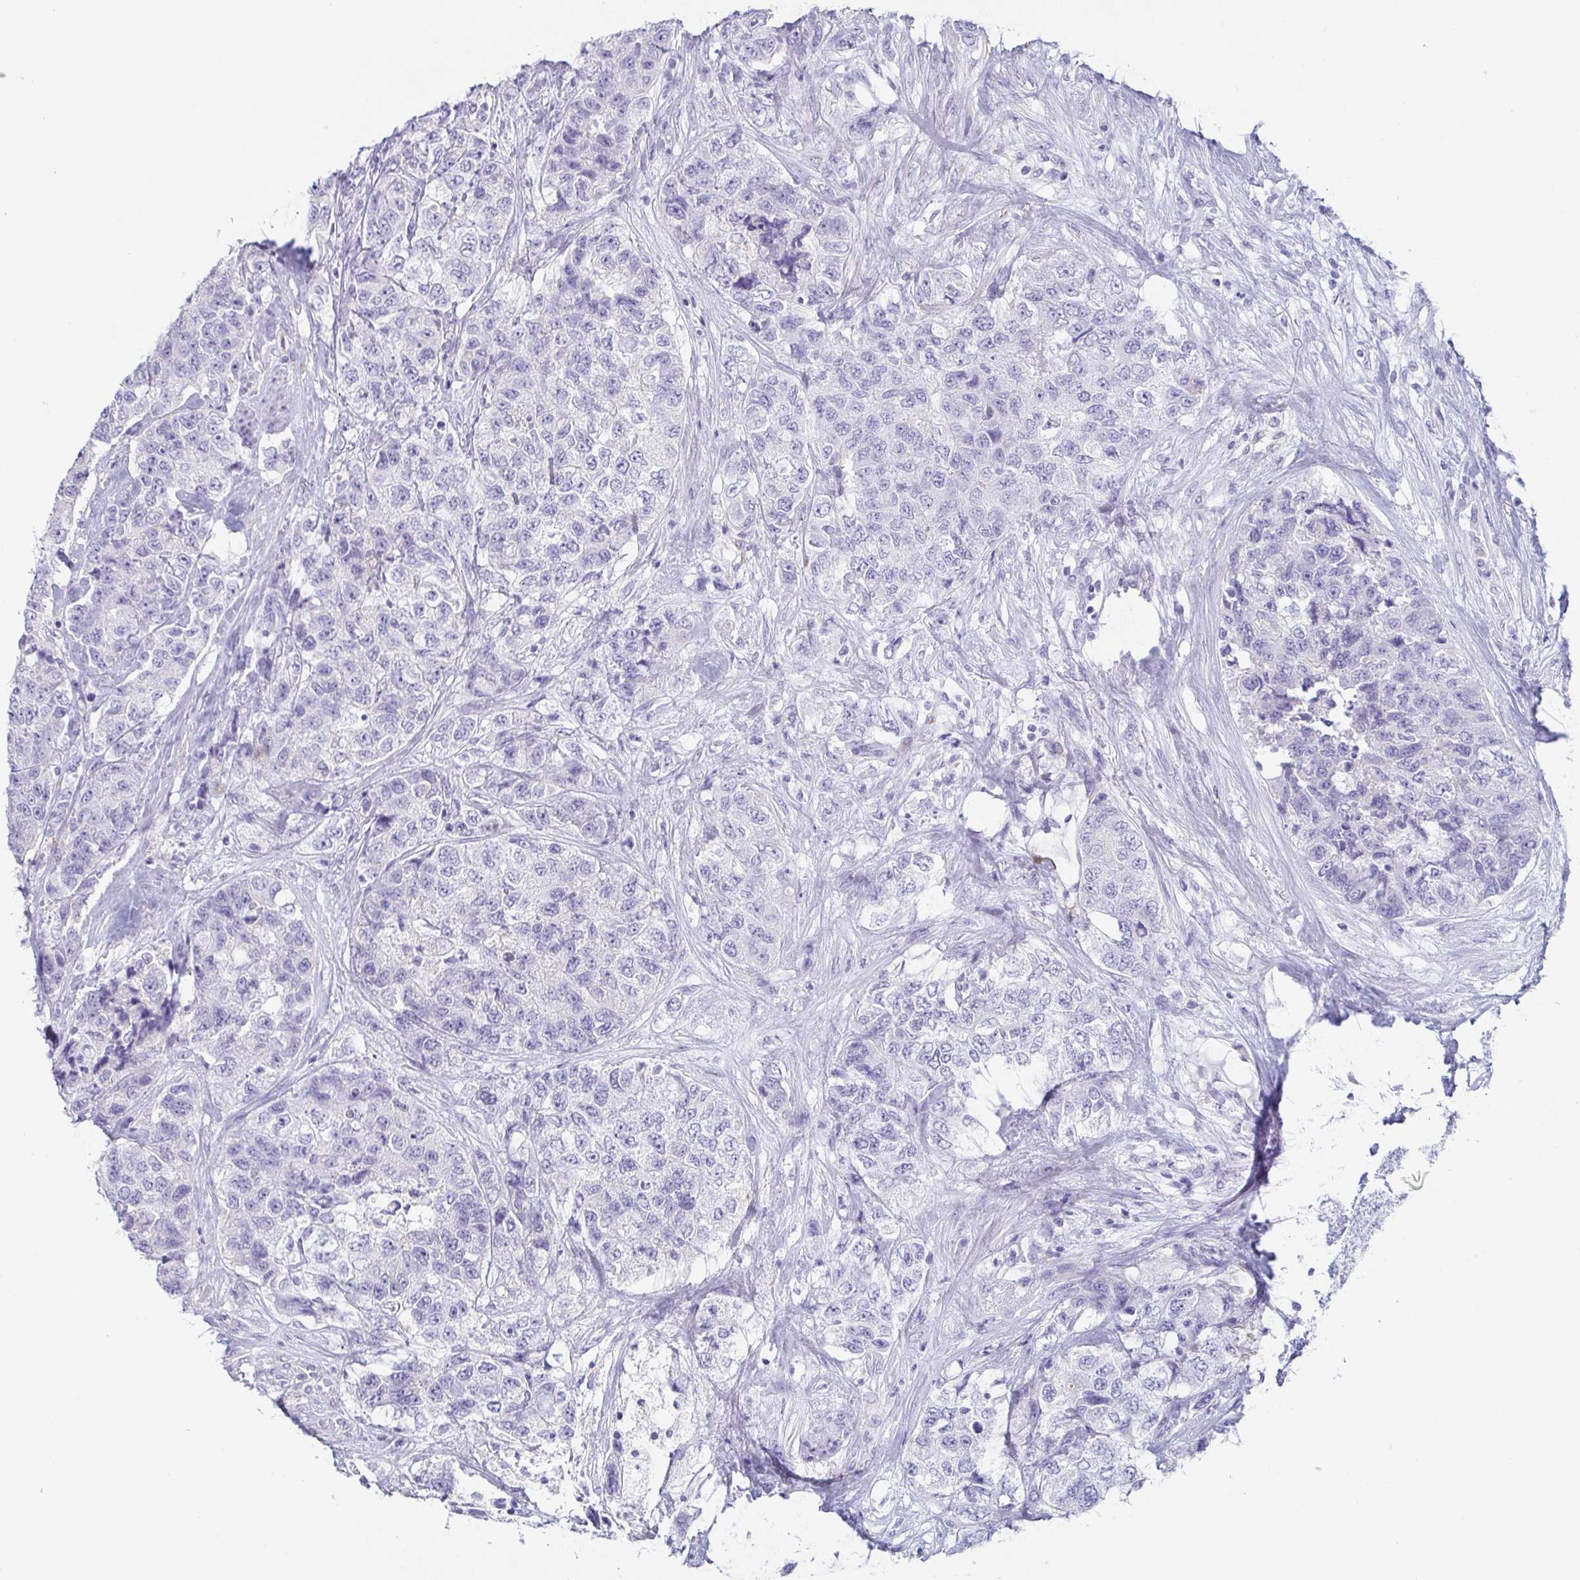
{"staining": {"intensity": "negative", "quantity": "none", "location": "none"}, "tissue": "urothelial cancer", "cell_type": "Tumor cells", "image_type": "cancer", "snomed": [{"axis": "morphology", "description": "Urothelial carcinoma, High grade"}, {"axis": "topography", "description": "Urinary bladder"}], "caption": "This is an immunohistochemistry (IHC) photomicrograph of human urothelial cancer. There is no staining in tumor cells.", "gene": "PRR27", "patient": {"sex": "female", "age": 78}}